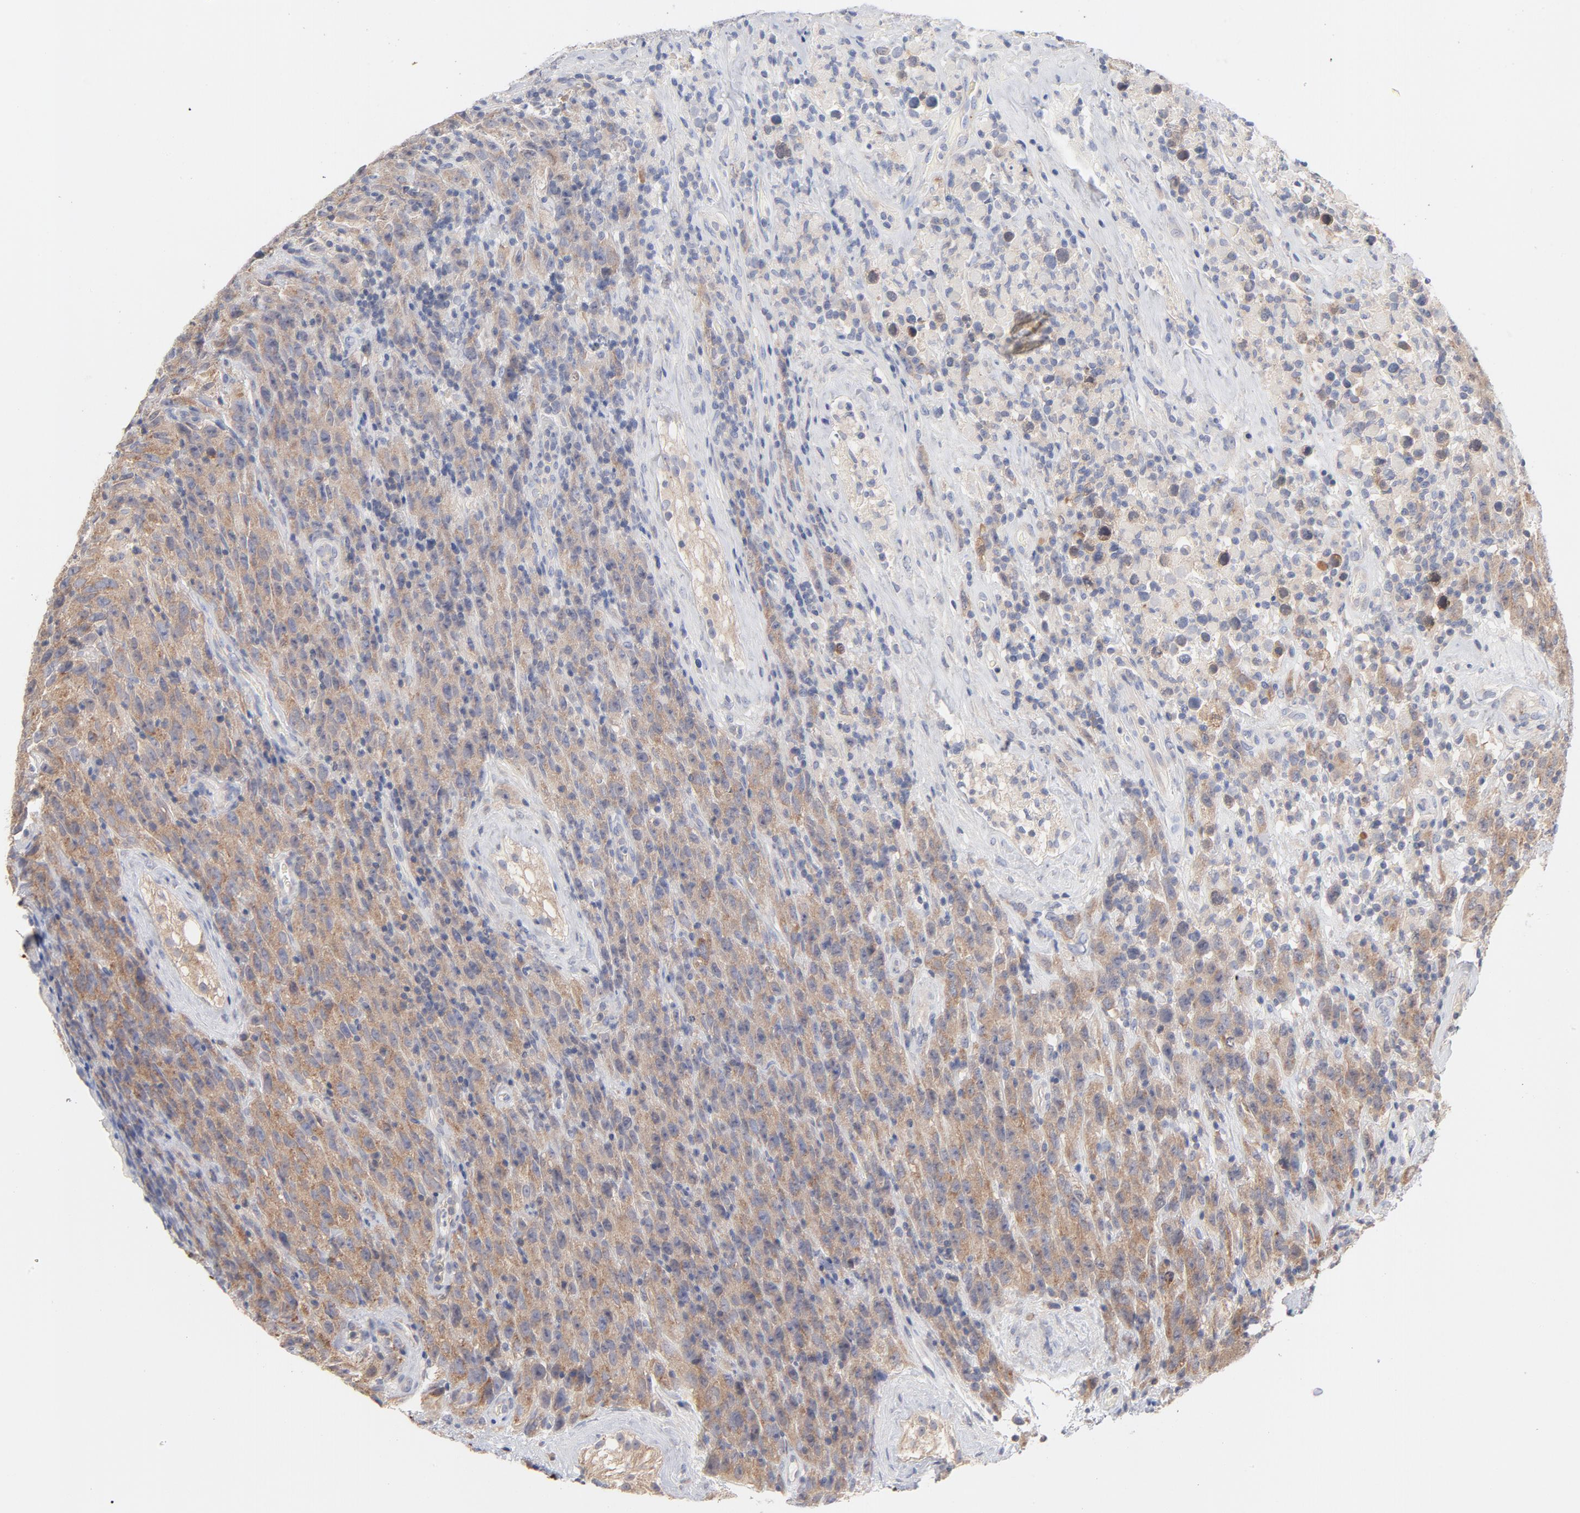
{"staining": {"intensity": "weak", "quantity": ">75%", "location": "cytoplasmic/membranous"}, "tissue": "testis cancer", "cell_type": "Tumor cells", "image_type": "cancer", "snomed": [{"axis": "morphology", "description": "Seminoma, NOS"}, {"axis": "topography", "description": "Testis"}], "caption": "A photomicrograph of seminoma (testis) stained for a protein reveals weak cytoplasmic/membranous brown staining in tumor cells. (DAB = brown stain, brightfield microscopy at high magnification).", "gene": "SETD3", "patient": {"sex": "male", "age": 52}}